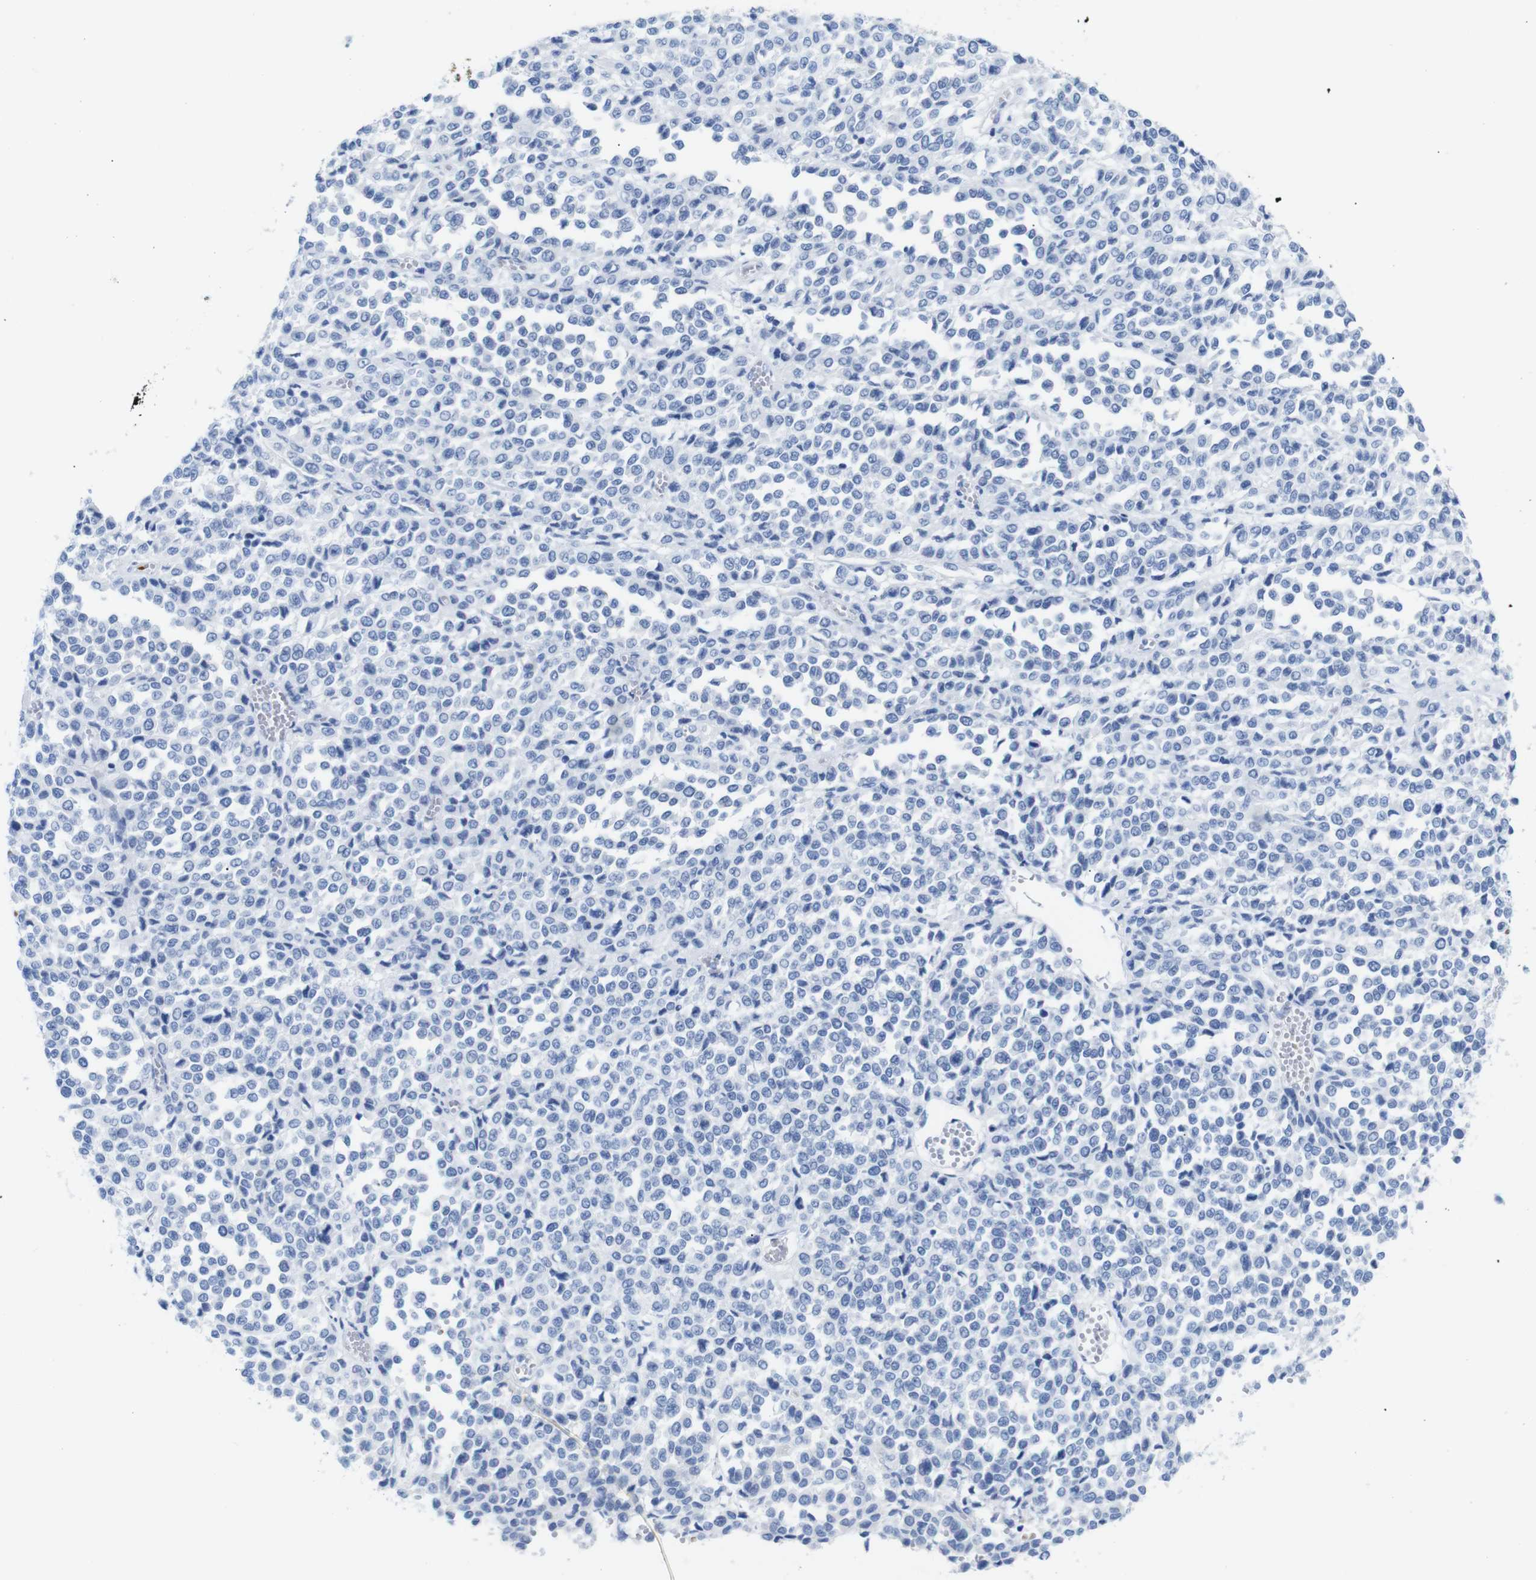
{"staining": {"intensity": "negative", "quantity": "none", "location": "none"}, "tissue": "melanoma", "cell_type": "Tumor cells", "image_type": "cancer", "snomed": [{"axis": "morphology", "description": "Malignant melanoma, Metastatic site"}, {"axis": "topography", "description": "Pancreas"}], "caption": "Micrograph shows no significant protein positivity in tumor cells of melanoma.", "gene": "ERVMER34-1", "patient": {"sex": "female", "age": 30}}